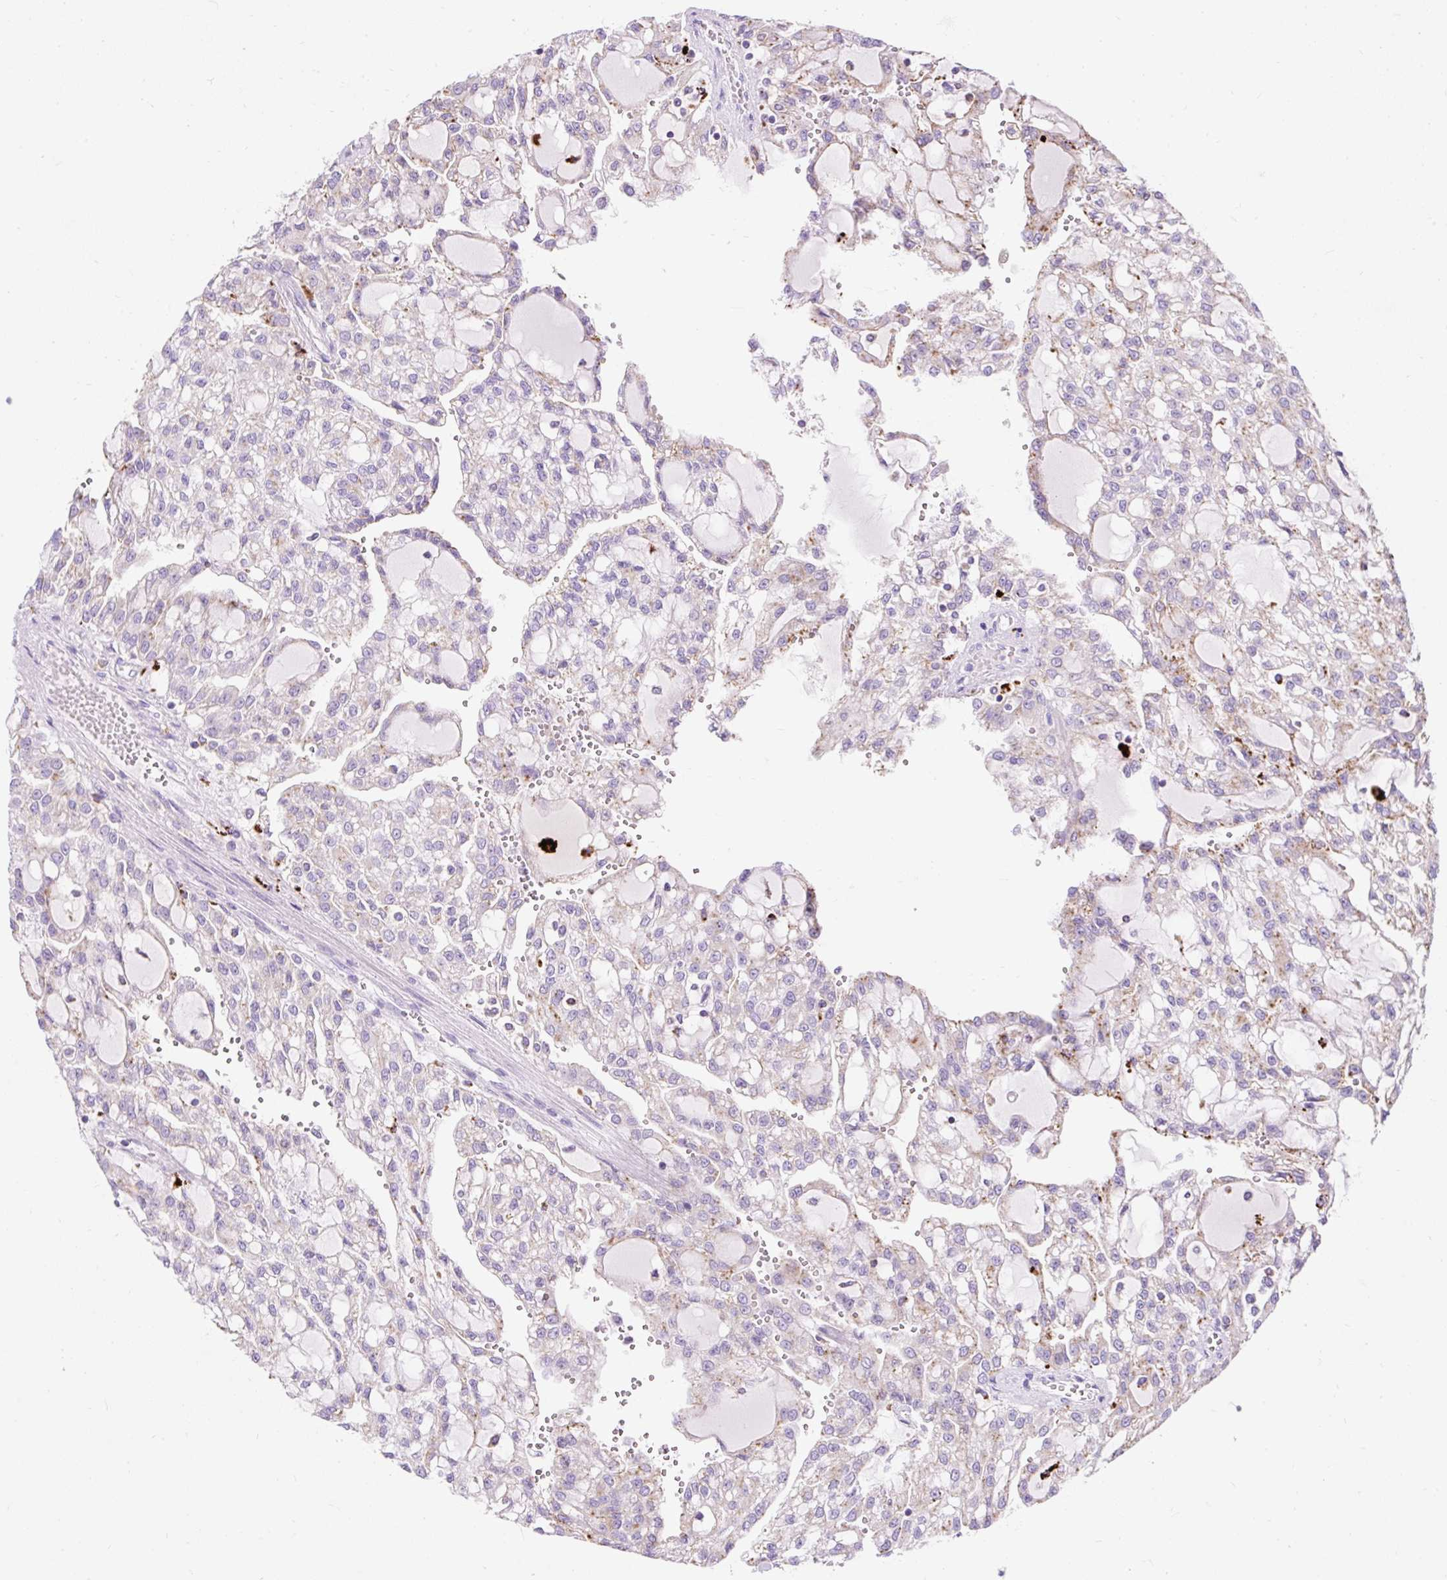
{"staining": {"intensity": "moderate", "quantity": "<25%", "location": "cytoplasmic/membranous"}, "tissue": "renal cancer", "cell_type": "Tumor cells", "image_type": "cancer", "snomed": [{"axis": "morphology", "description": "Adenocarcinoma, NOS"}, {"axis": "topography", "description": "Kidney"}], "caption": "An image of human renal cancer (adenocarcinoma) stained for a protein shows moderate cytoplasmic/membranous brown staining in tumor cells. The staining is performed using DAB (3,3'-diaminobenzidine) brown chromogen to label protein expression. The nuclei are counter-stained blue using hematoxylin.", "gene": "HEXB", "patient": {"sex": "male", "age": 63}}